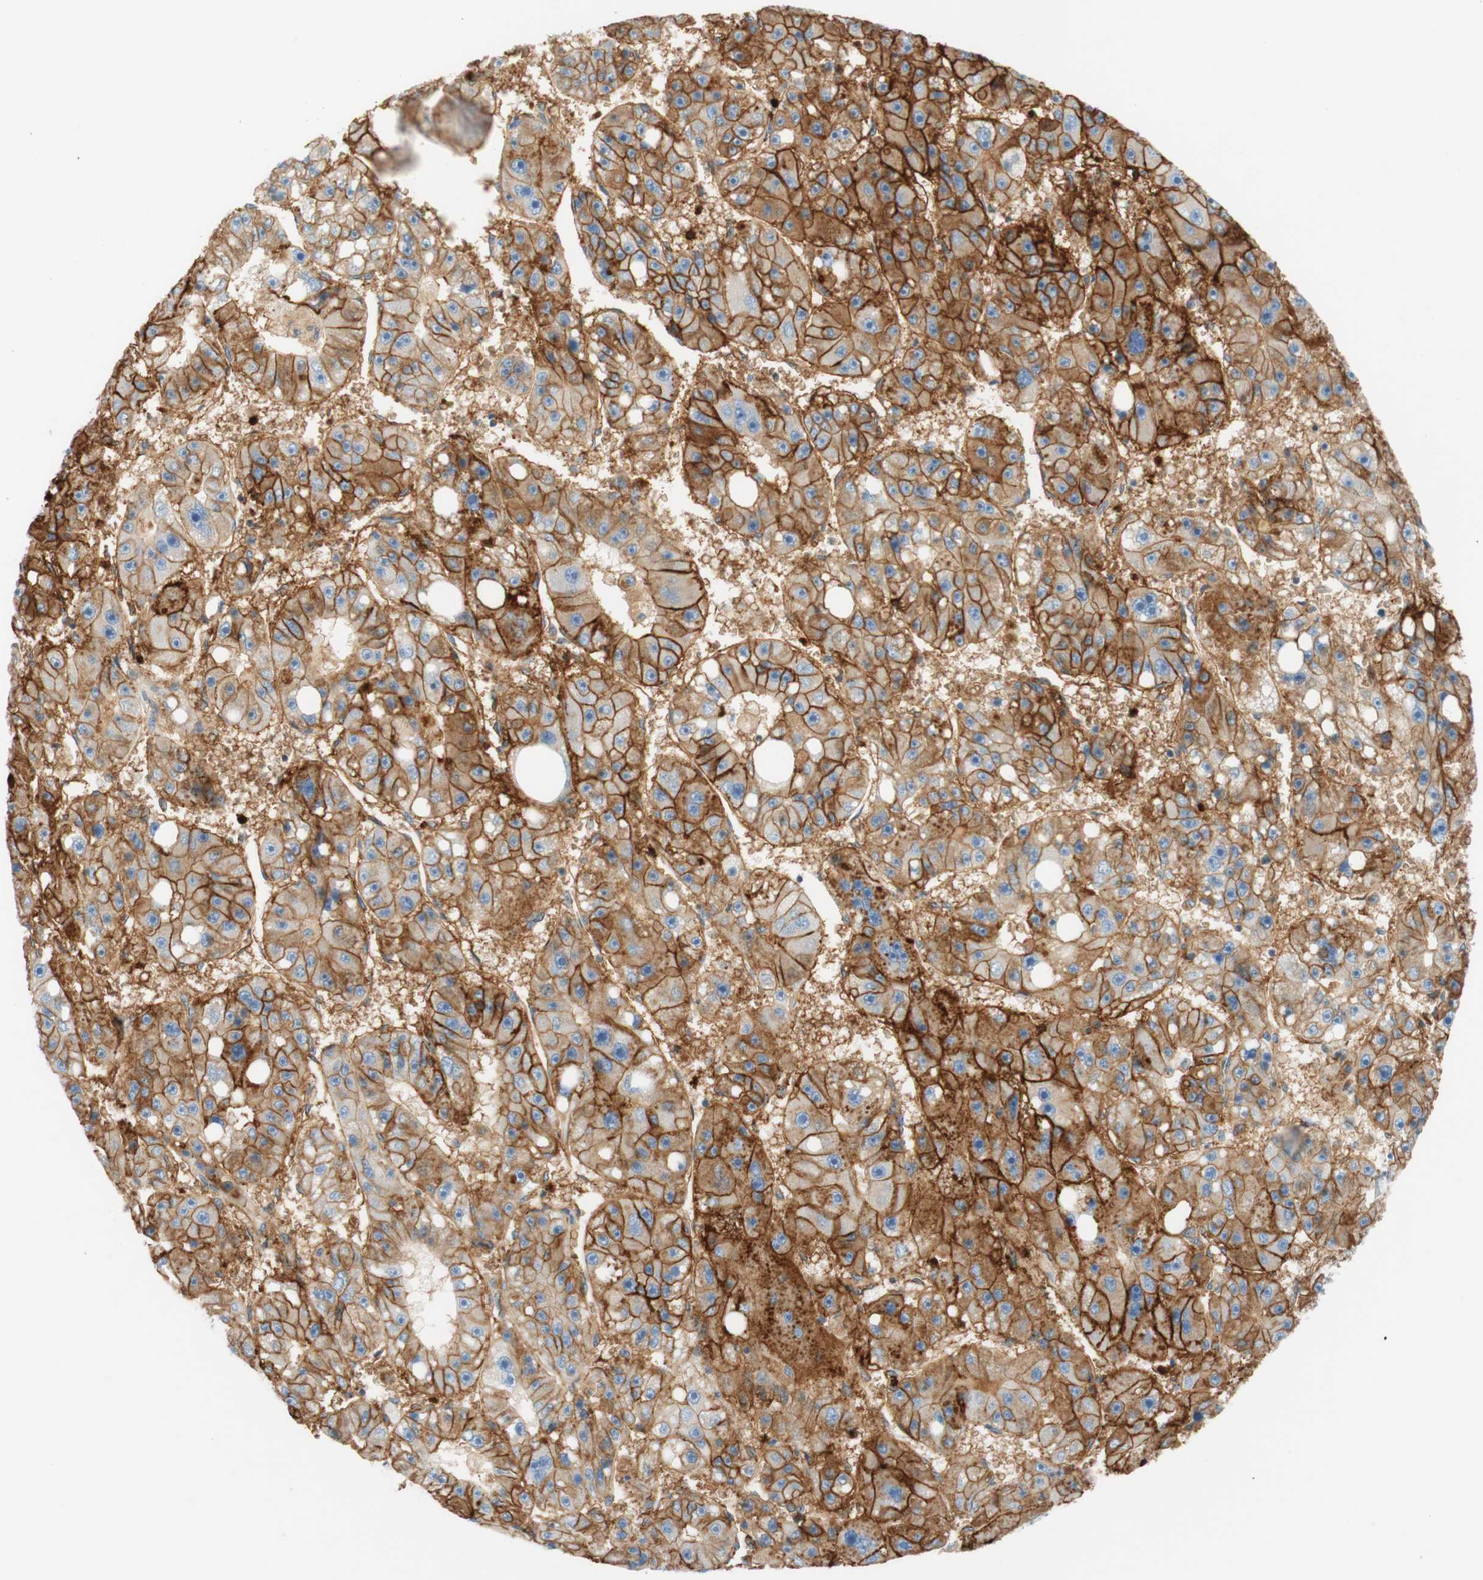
{"staining": {"intensity": "moderate", "quantity": ">75%", "location": "cytoplasmic/membranous"}, "tissue": "liver cancer", "cell_type": "Tumor cells", "image_type": "cancer", "snomed": [{"axis": "morphology", "description": "Carcinoma, Hepatocellular, NOS"}, {"axis": "topography", "description": "Liver"}], "caption": "DAB (3,3'-diaminobenzidine) immunohistochemical staining of liver cancer (hepatocellular carcinoma) demonstrates moderate cytoplasmic/membranous protein staining in approximately >75% of tumor cells.", "gene": "STOM", "patient": {"sex": "female", "age": 61}}